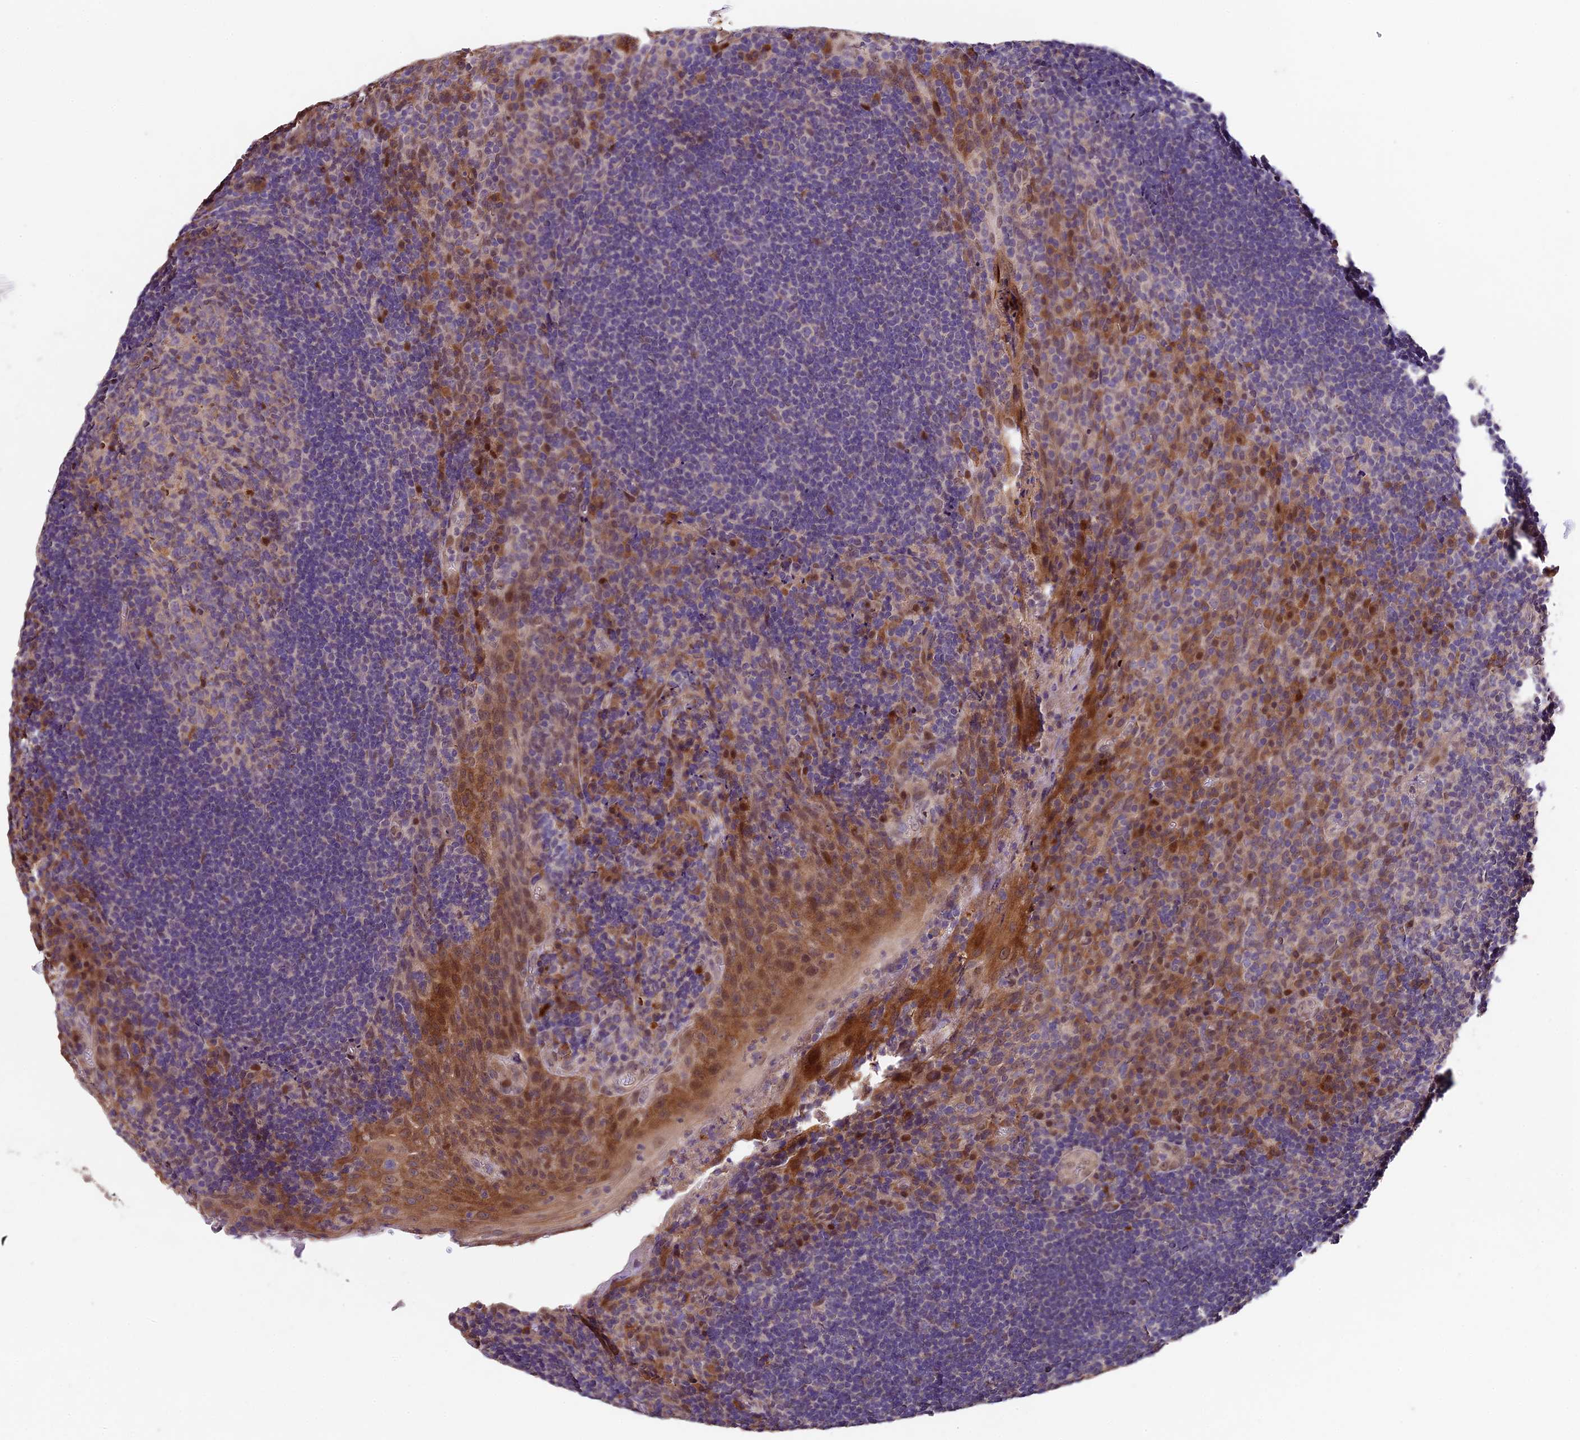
{"staining": {"intensity": "moderate", "quantity": "<25%", "location": "nuclear"}, "tissue": "tonsil", "cell_type": "Germinal center cells", "image_type": "normal", "snomed": [{"axis": "morphology", "description": "Normal tissue, NOS"}, {"axis": "topography", "description": "Tonsil"}], "caption": "A brown stain highlights moderate nuclear staining of a protein in germinal center cells of benign tonsil. (DAB IHC, brown staining for protein, blue staining for nuclei).", "gene": "SBNO2", "patient": {"sex": "male", "age": 17}}